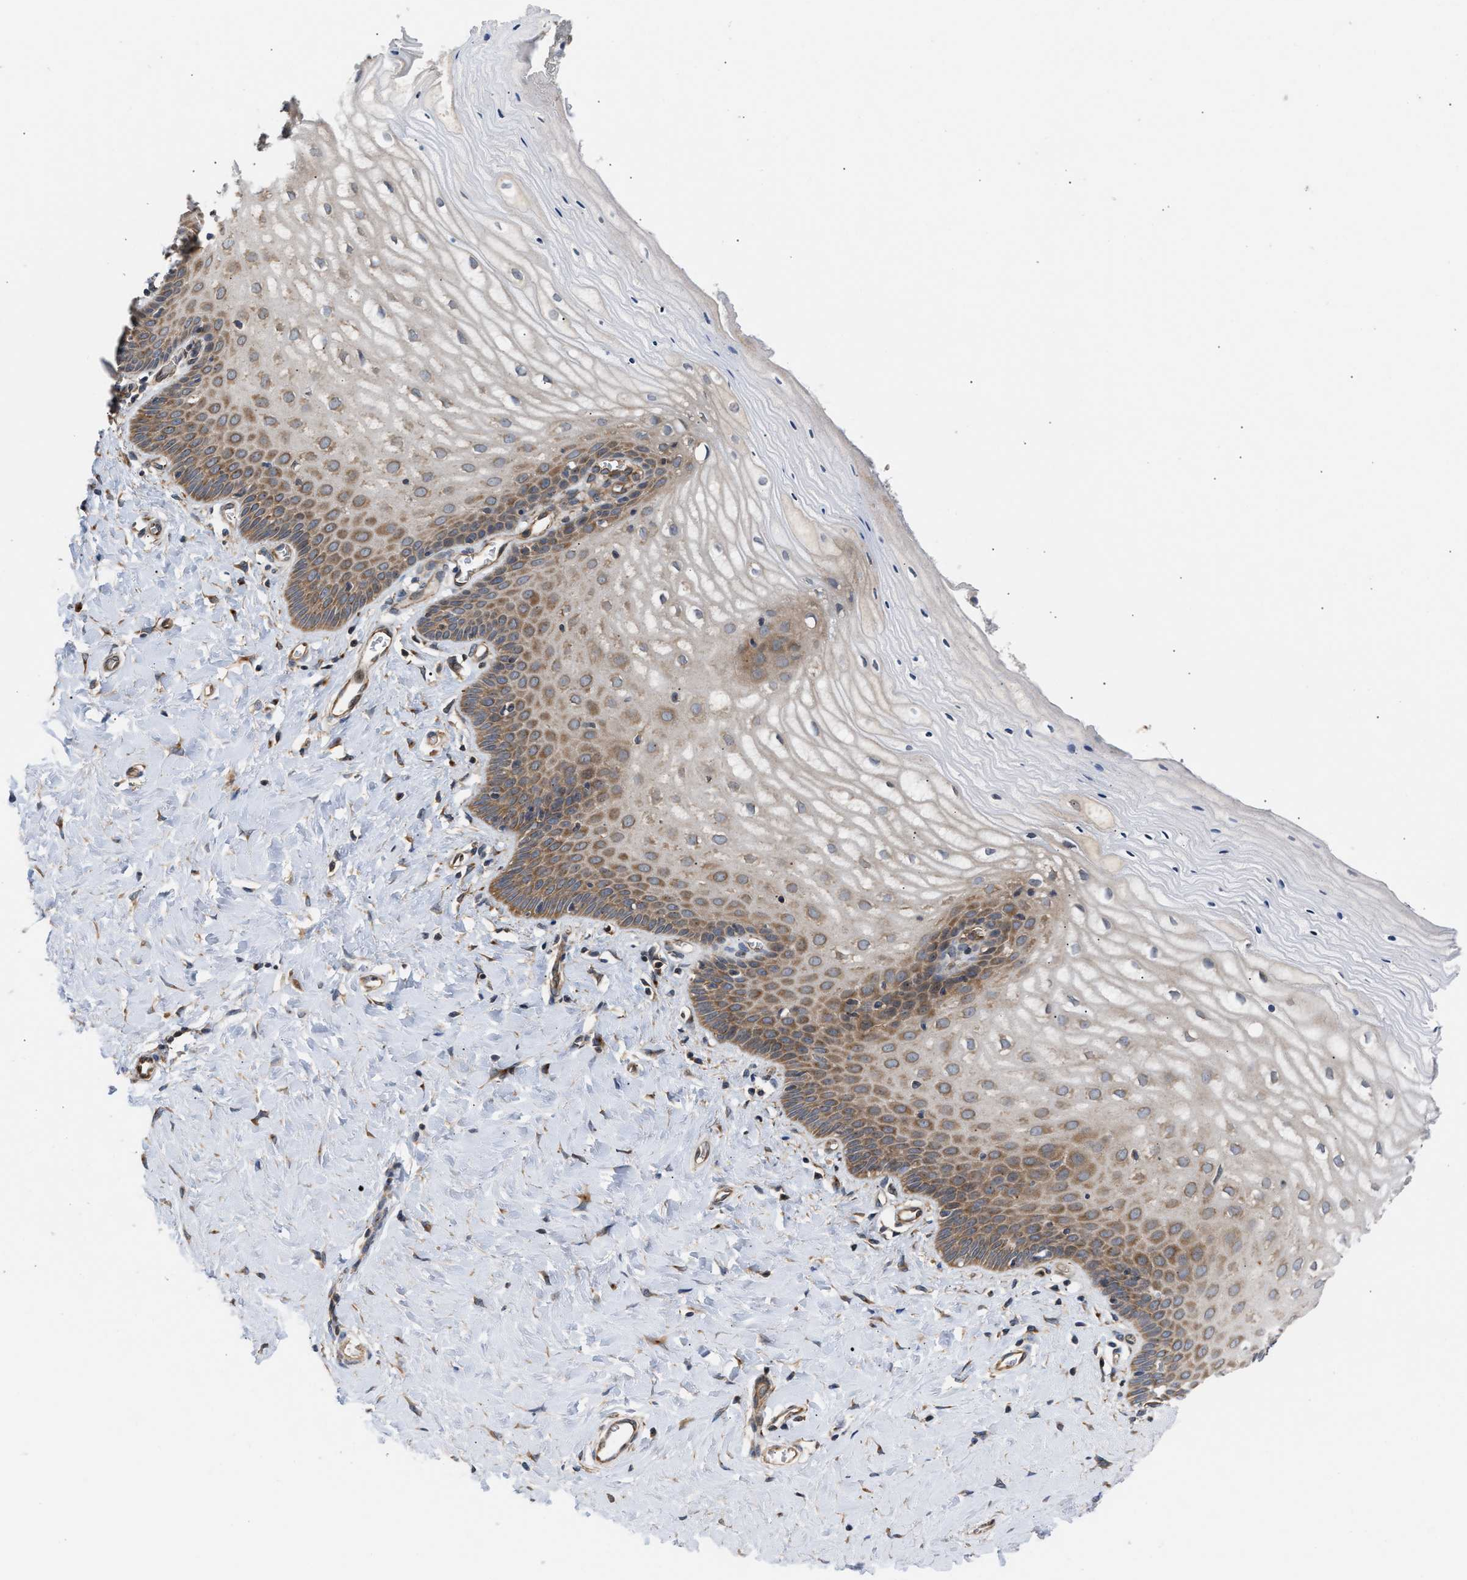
{"staining": {"intensity": "moderate", "quantity": ">75%", "location": "cytoplasmic/membranous"}, "tissue": "cervix", "cell_type": "Squamous epithelial cells", "image_type": "normal", "snomed": [{"axis": "morphology", "description": "Normal tissue, NOS"}, {"axis": "topography", "description": "Cervix"}], "caption": "Brown immunohistochemical staining in benign human cervix displays moderate cytoplasmic/membranous positivity in approximately >75% of squamous epithelial cells.", "gene": "LAPTM4B", "patient": {"sex": "female", "age": 55}}